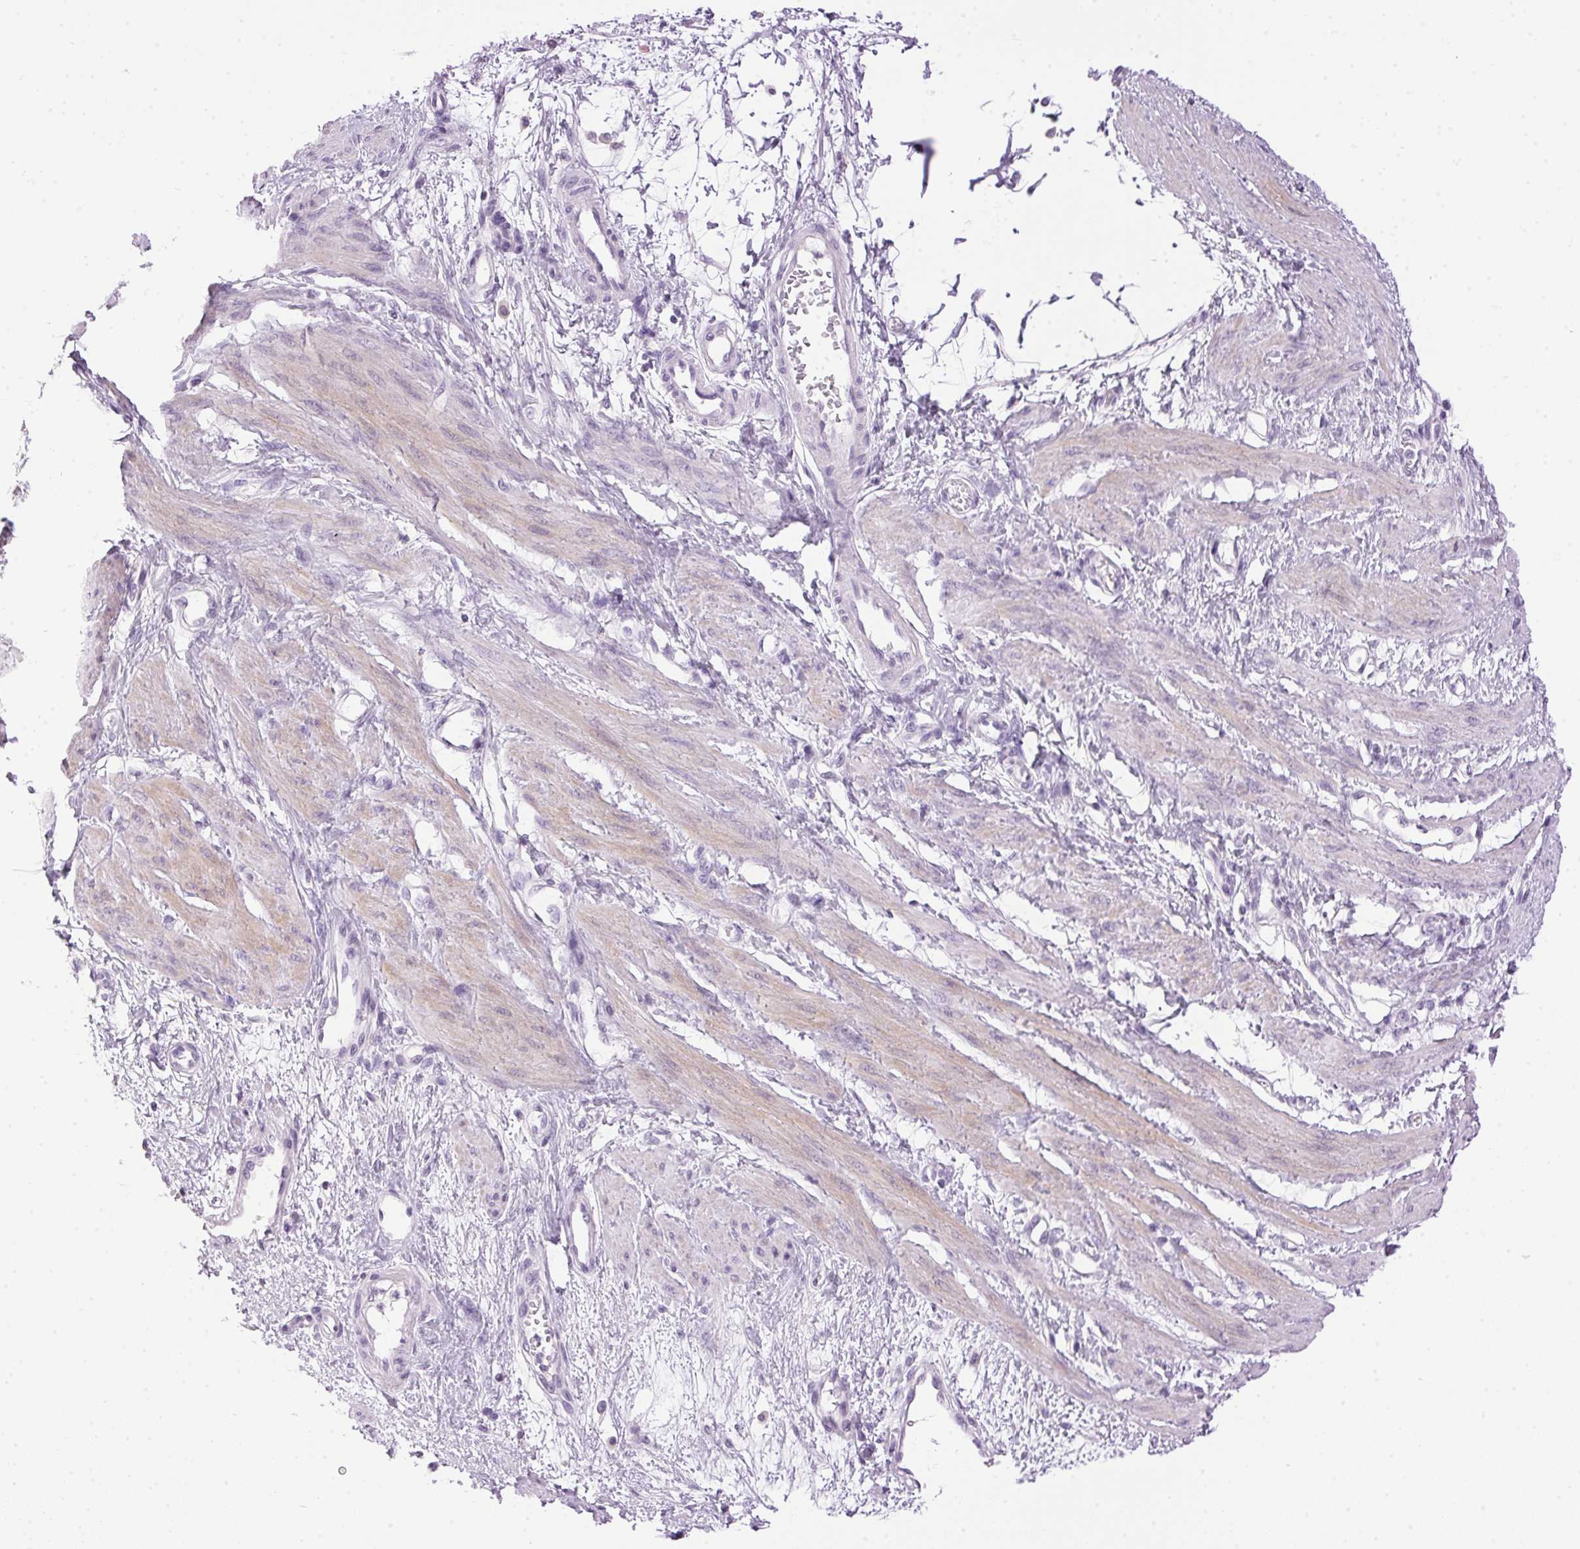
{"staining": {"intensity": "weak", "quantity": "25%-75%", "location": "cytoplasmic/membranous"}, "tissue": "smooth muscle", "cell_type": "Smooth muscle cells", "image_type": "normal", "snomed": [{"axis": "morphology", "description": "Normal tissue, NOS"}, {"axis": "topography", "description": "Smooth muscle"}, {"axis": "topography", "description": "Uterus"}], "caption": "Immunohistochemistry of normal human smooth muscle demonstrates low levels of weak cytoplasmic/membranous expression in about 25%-75% of smooth muscle cells.", "gene": "SP7", "patient": {"sex": "female", "age": 39}}